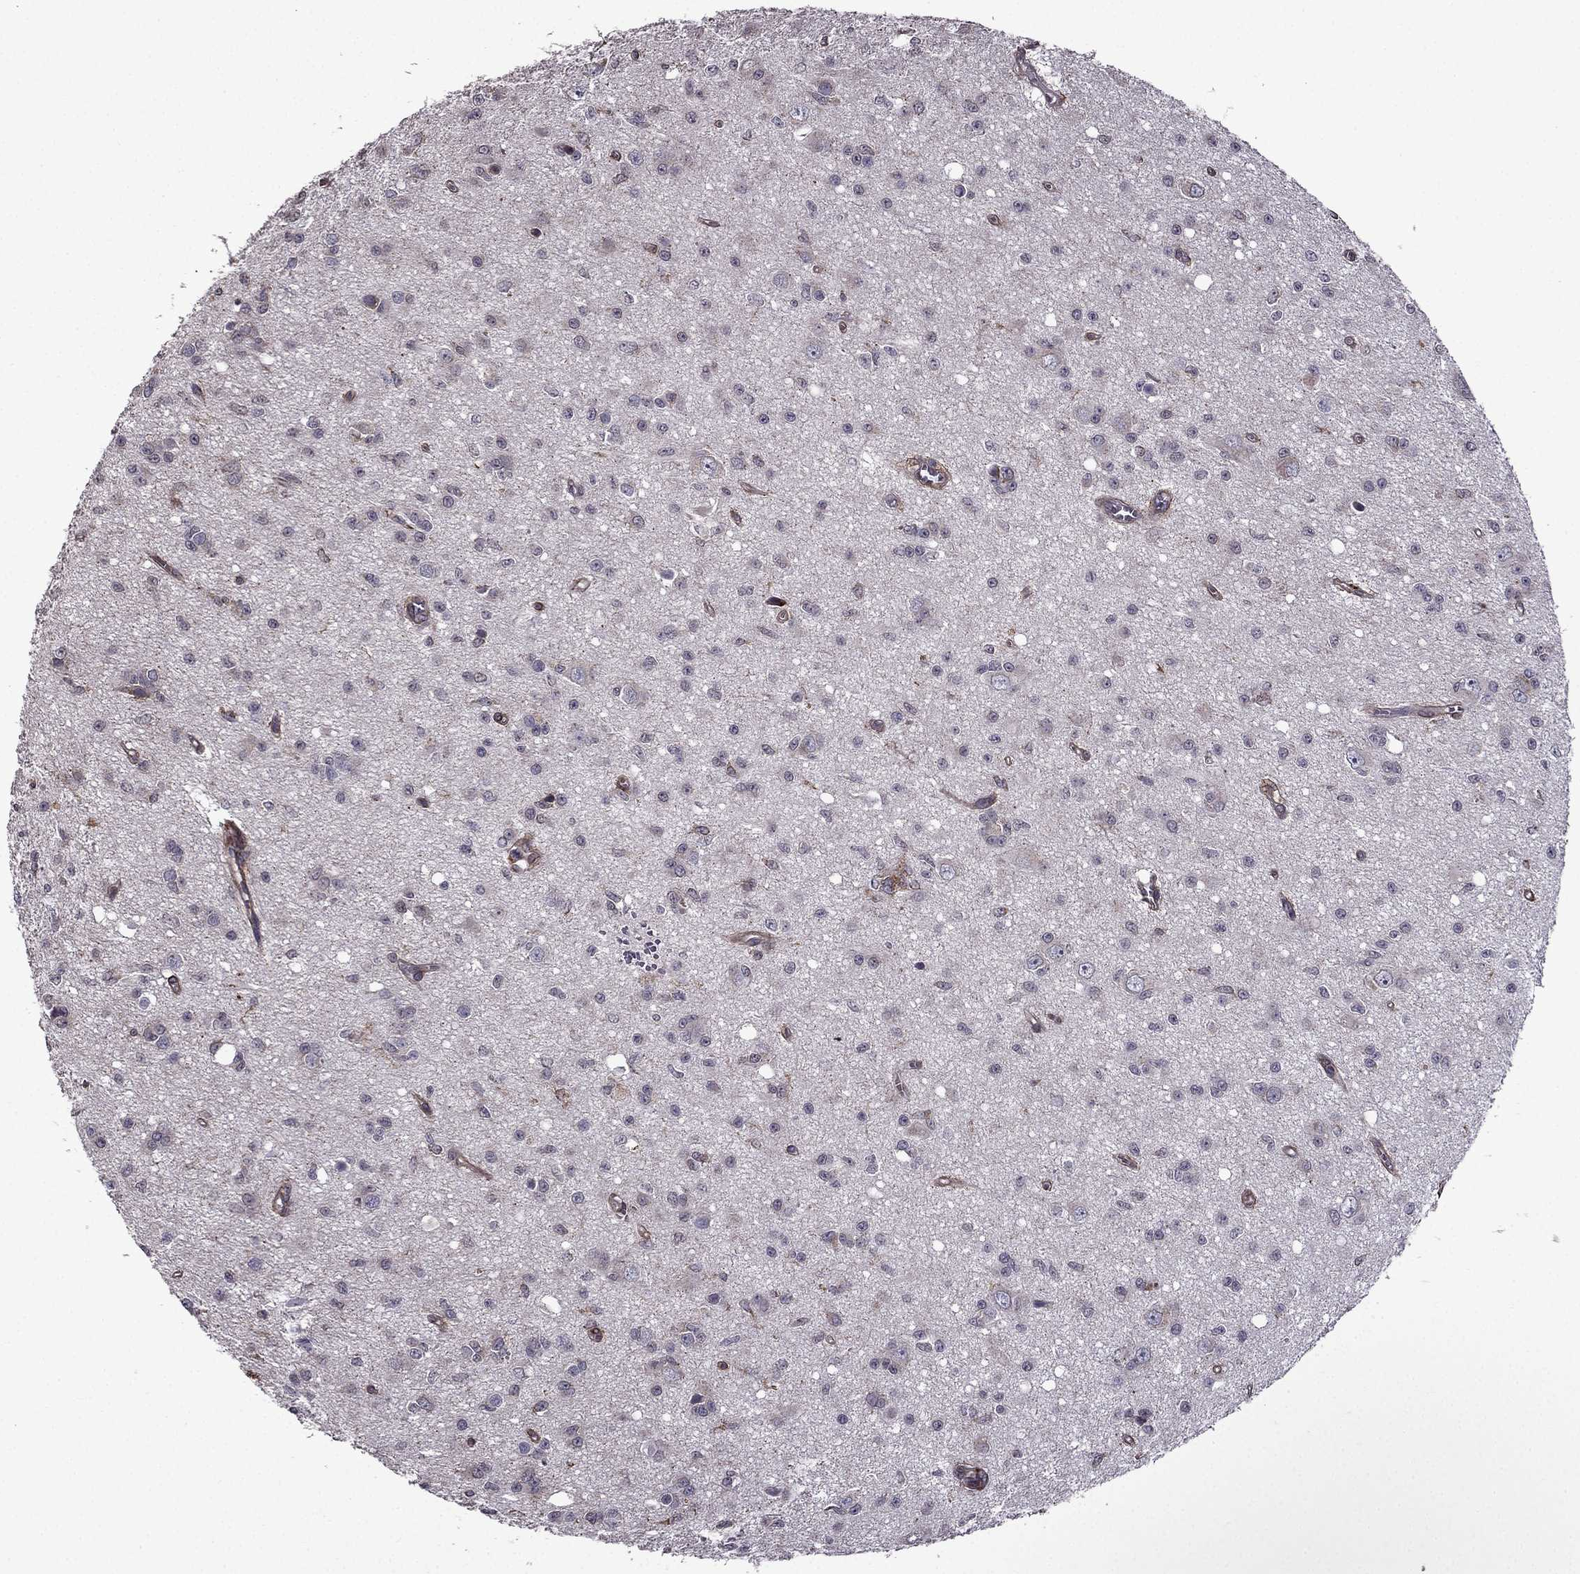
{"staining": {"intensity": "negative", "quantity": "none", "location": "none"}, "tissue": "glioma", "cell_type": "Tumor cells", "image_type": "cancer", "snomed": [{"axis": "morphology", "description": "Glioma, malignant, Low grade"}, {"axis": "topography", "description": "Brain"}], "caption": "Malignant glioma (low-grade) was stained to show a protein in brown. There is no significant positivity in tumor cells.", "gene": "IKBIP", "patient": {"sex": "female", "age": 45}}